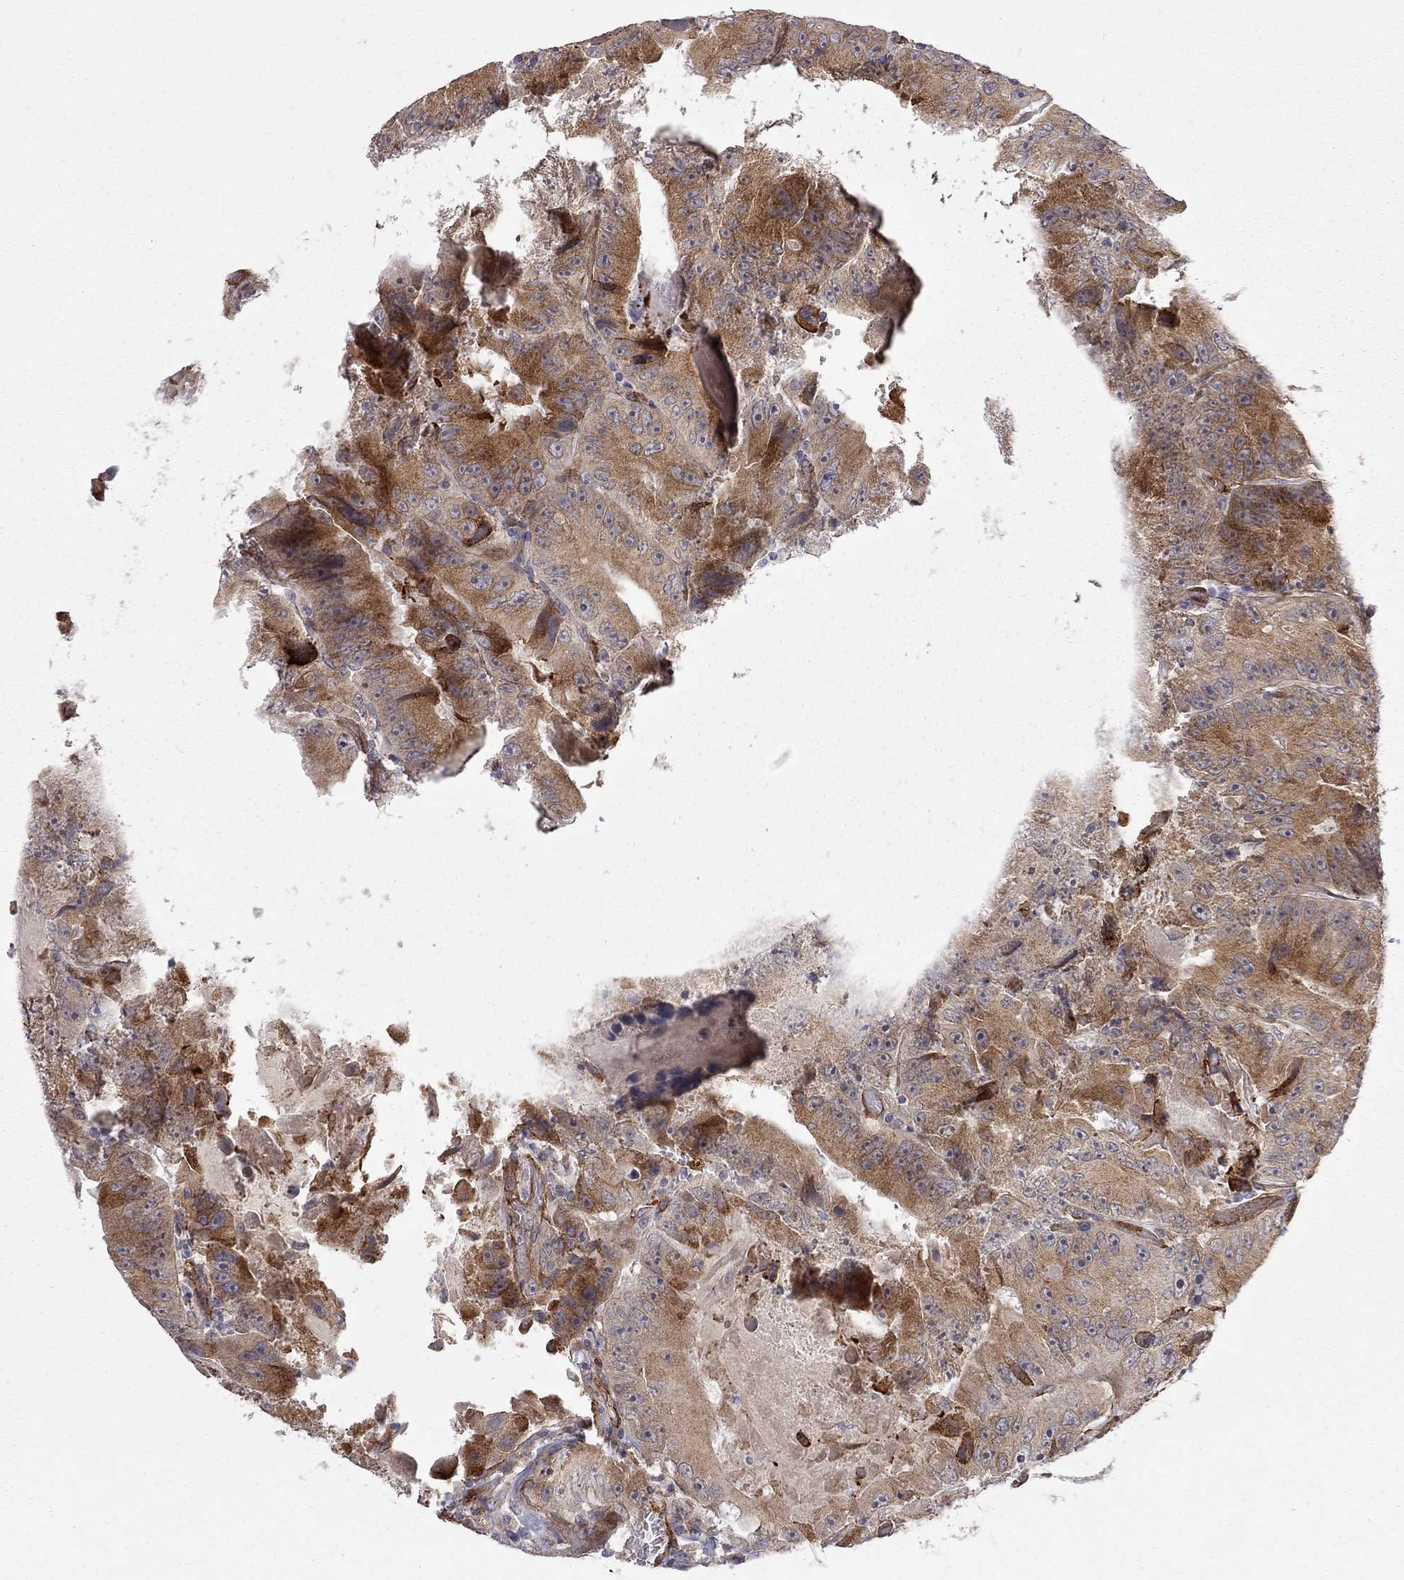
{"staining": {"intensity": "moderate", "quantity": ">75%", "location": "cytoplasmic/membranous"}, "tissue": "colorectal cancer", "cell_type": "Tumor cells", "image_type": "cancer", "snomed": [{"axis": "morphology", "description": "Adenocarcinoma, NOS"}, {"axis": "topography", "description": "Colon"}], "caption": "Immunohistochemical staining of human colorectal cancer exhibits medium levels of moderate cytoplasmic/membranous protein positivity in approximately >75% of tumor cells.", "gene": "EXOC3L2", "patient": {"sex": "female", "age": 86}}